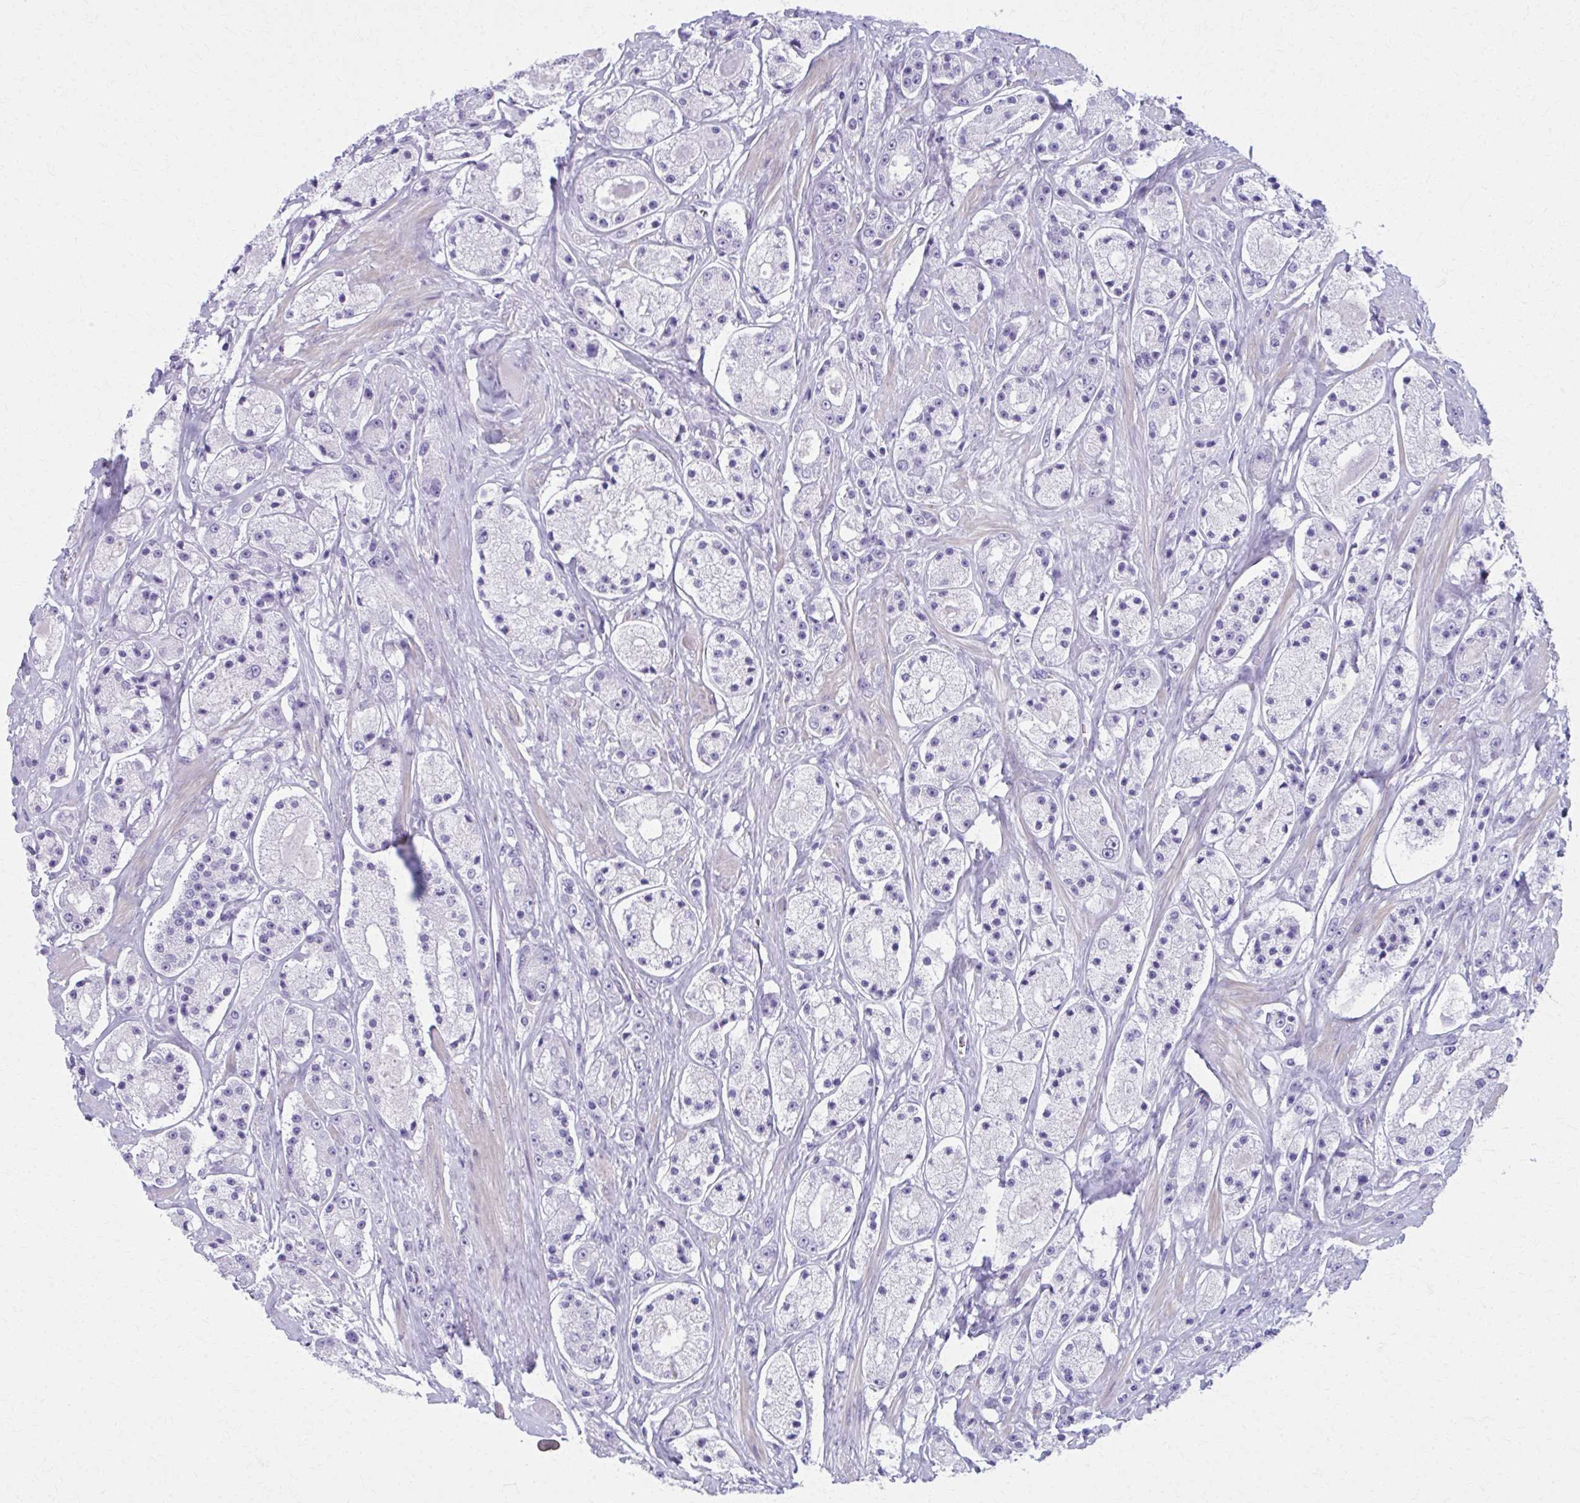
{"staining": {"intensity": "negative", "quantity": "none", "location": "none"}, "tissue": "prostate cancer", "cell_type": "Tumor cells", "image_type": "cancer", "snomed": [{"axis": "morphology", "description": "Adenocarcinoma, High grade"}, {"axis": "topography", "description": "Prostate"}], "caption": "Immunohistochemistry (IHC) of prostate adenocarcinoma (high-grade) shows no staining in tumor cells.", "gene": "MPLKIP", "patient": {"sex": "male", "age": 67}}